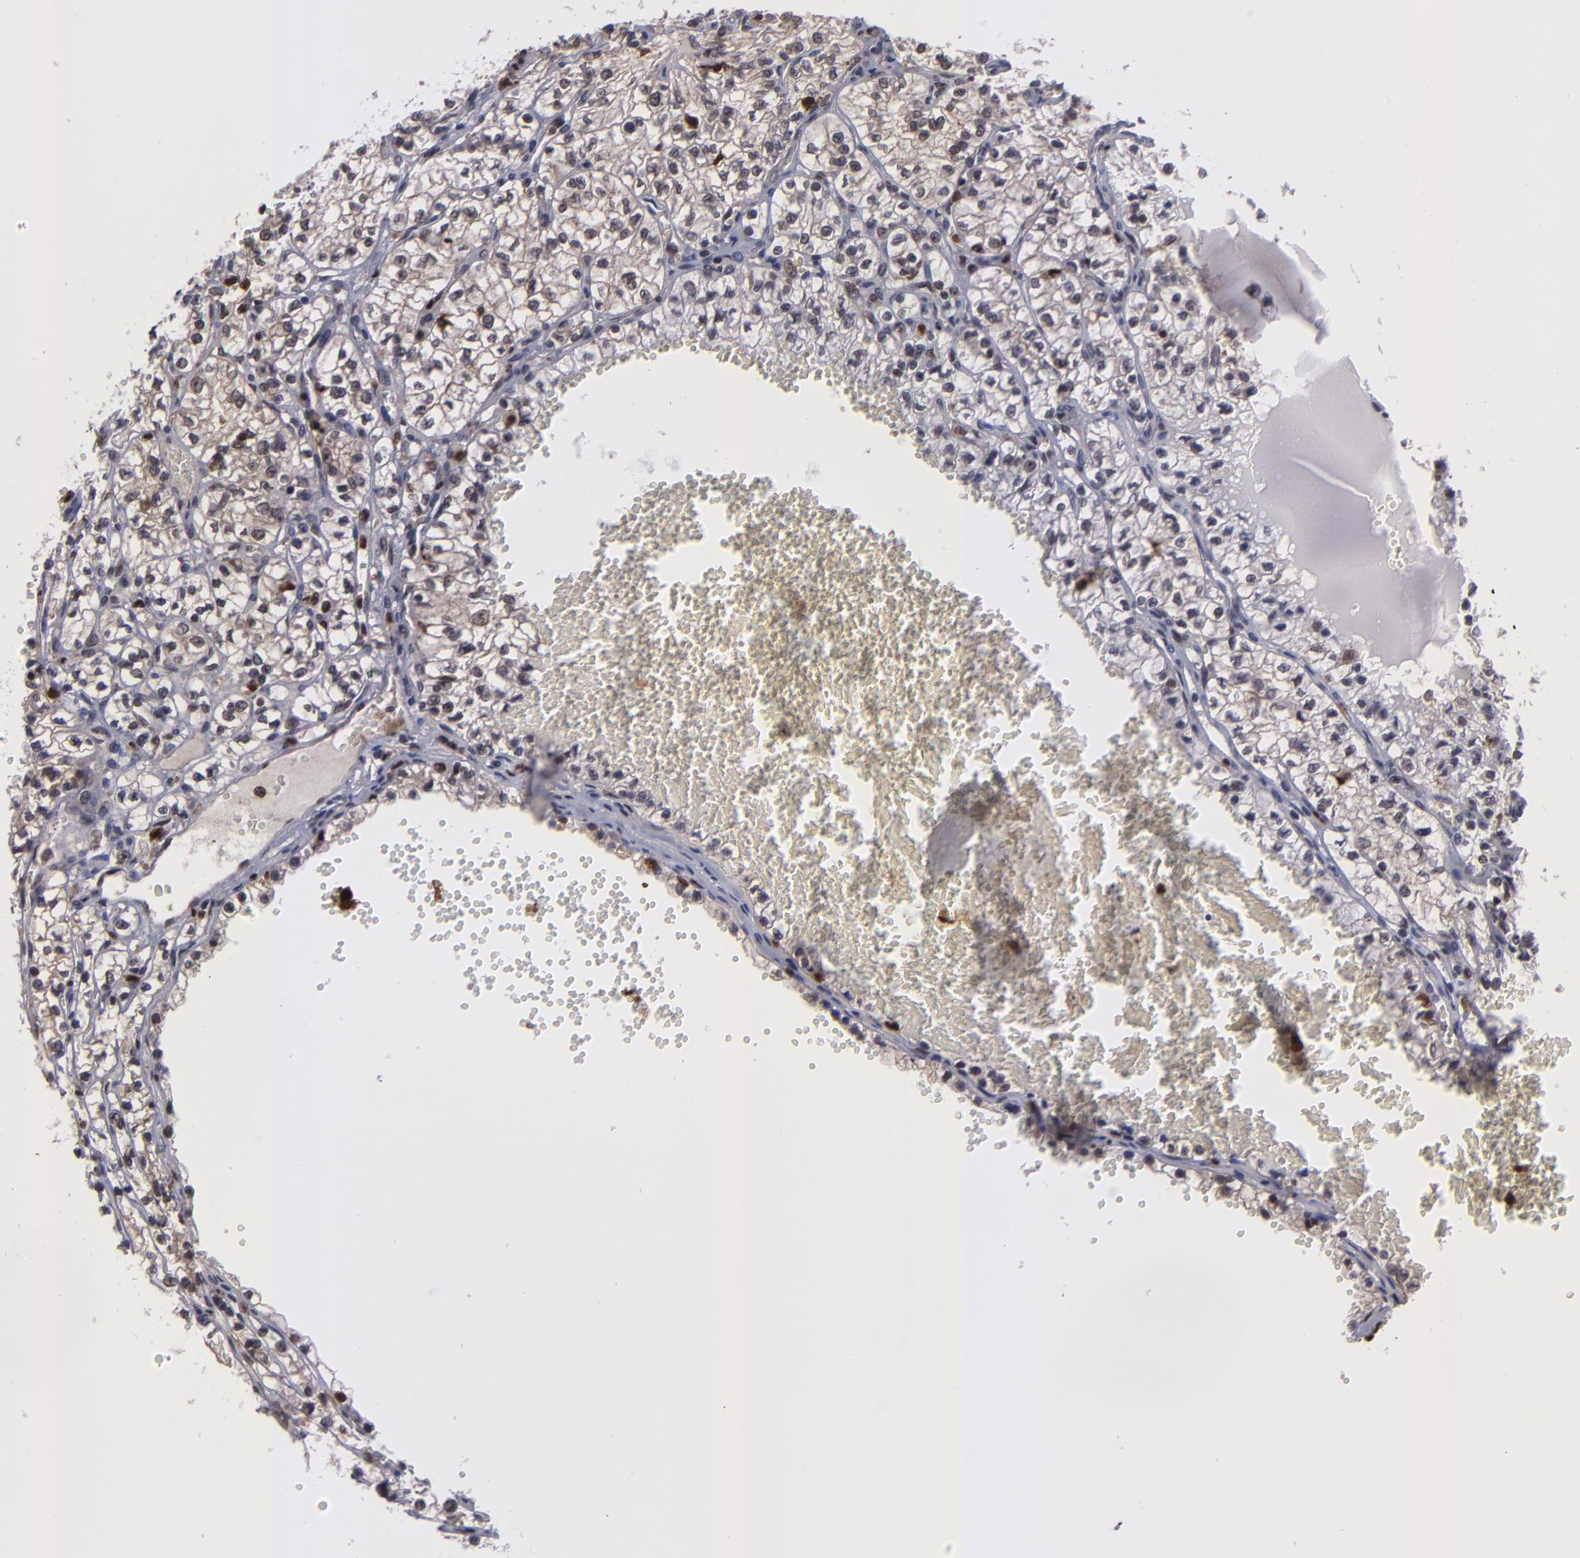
{"staining": {"intensity": "weak", "quantity": "<25%", "location": "cytoplasmic/membranous,nuclear"}, "tissue": "renal cancer", "cell_type": "Tumor cells", "image_type": "cancer", "snomed": [{"axis": "morphology", "description": "Adenocarcinoma, NOS"}, {"axis": "topography", "description": "Kidney"}], "caption": "Histopathology image shows no protein positivity in tumor cells of adenocarcinoma (renal) tissue. (DAB IHC with hematoxylin counter stain).", "gene": "GRB2", "patient": {"sex": "male", "age": 61}}